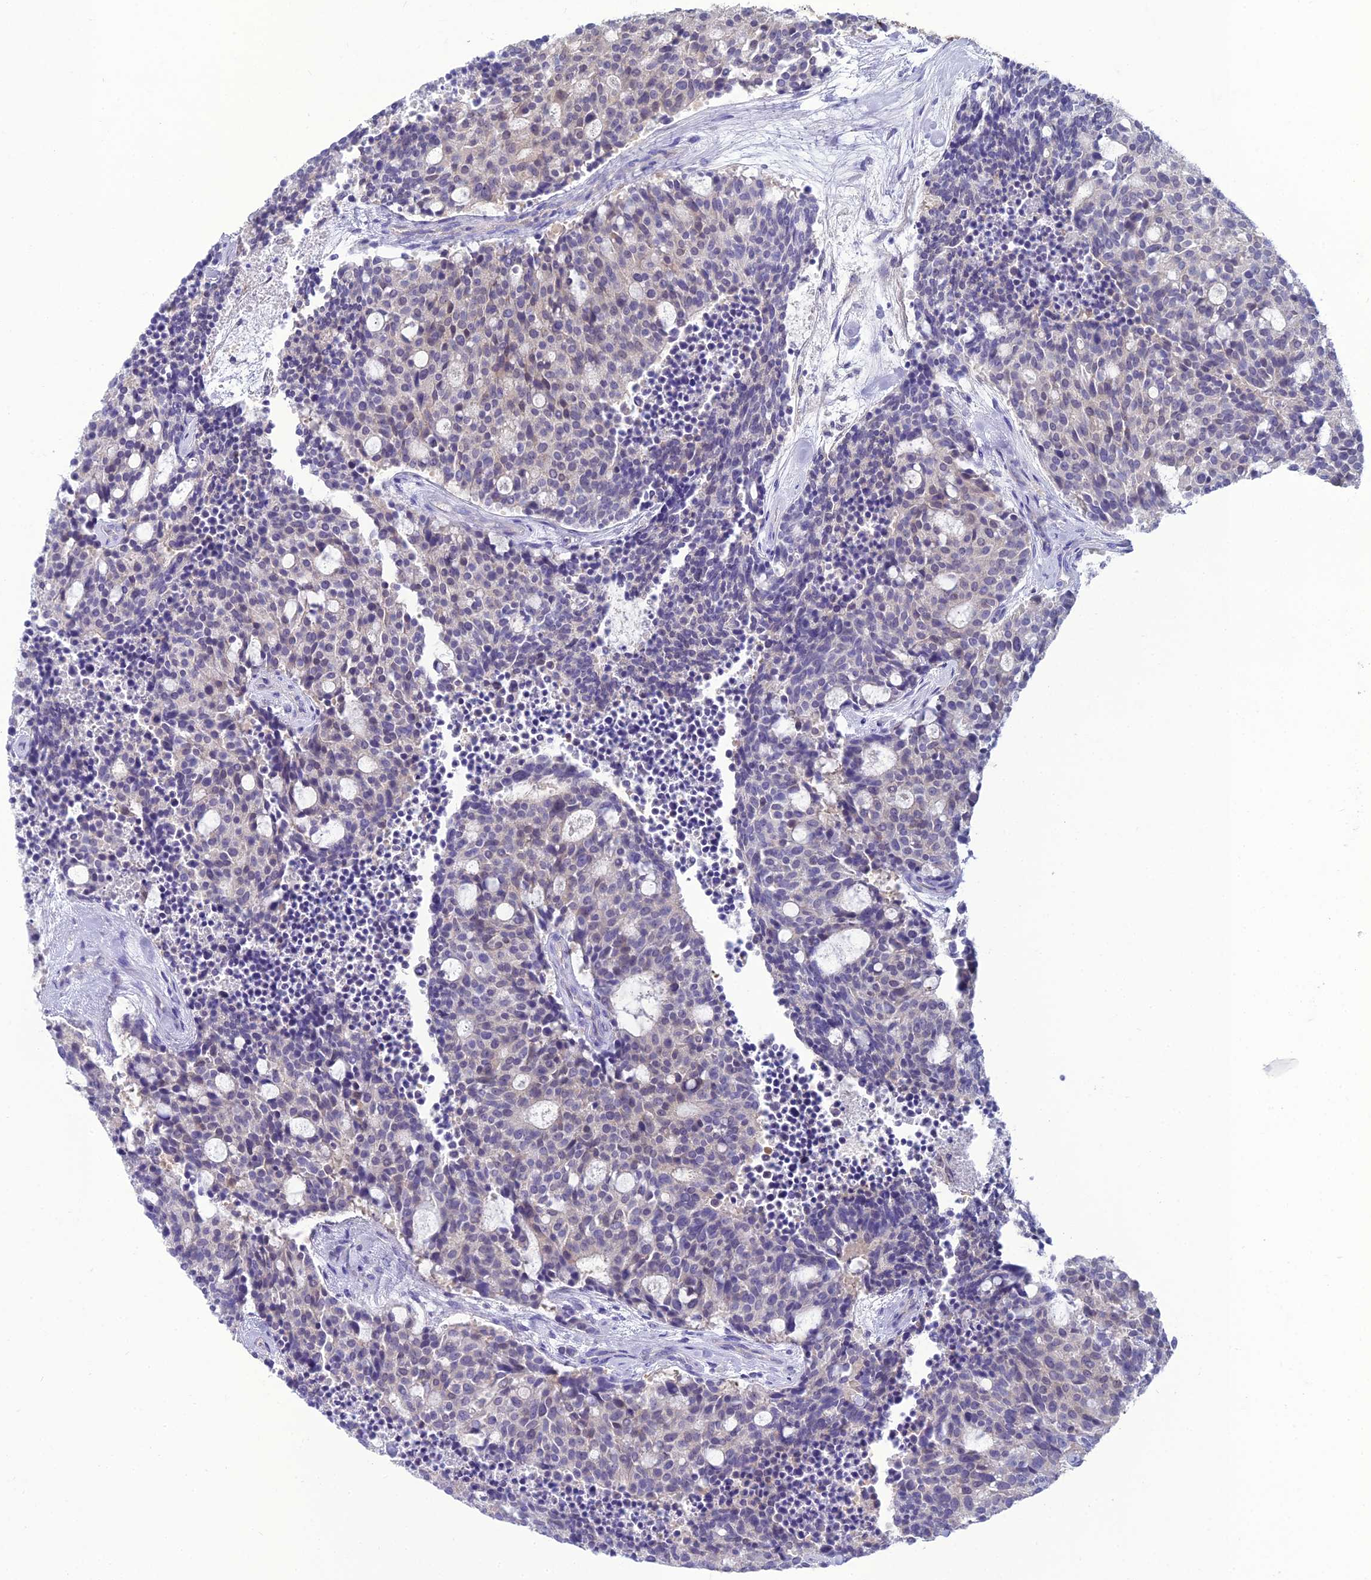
{"staining": {"intensity": "negative", "quantity": "none", "location": "none"}, "tissue": "carcinoid", "cell_type": "Tumor cells", "image_type": "cancer", "snomed": [{"axis": "morphology", "description": "Carcinoid, malignant, NOS"}, {"axis": "topography", "description": "Pancreas"}], "caption": "This is an immunohistochemistry histopathology image of human malignant carcinoid. There is no positivity in tumor cells.", "gene": "GNPNAT1", "patient": {"sex": "female", "age": 54}}